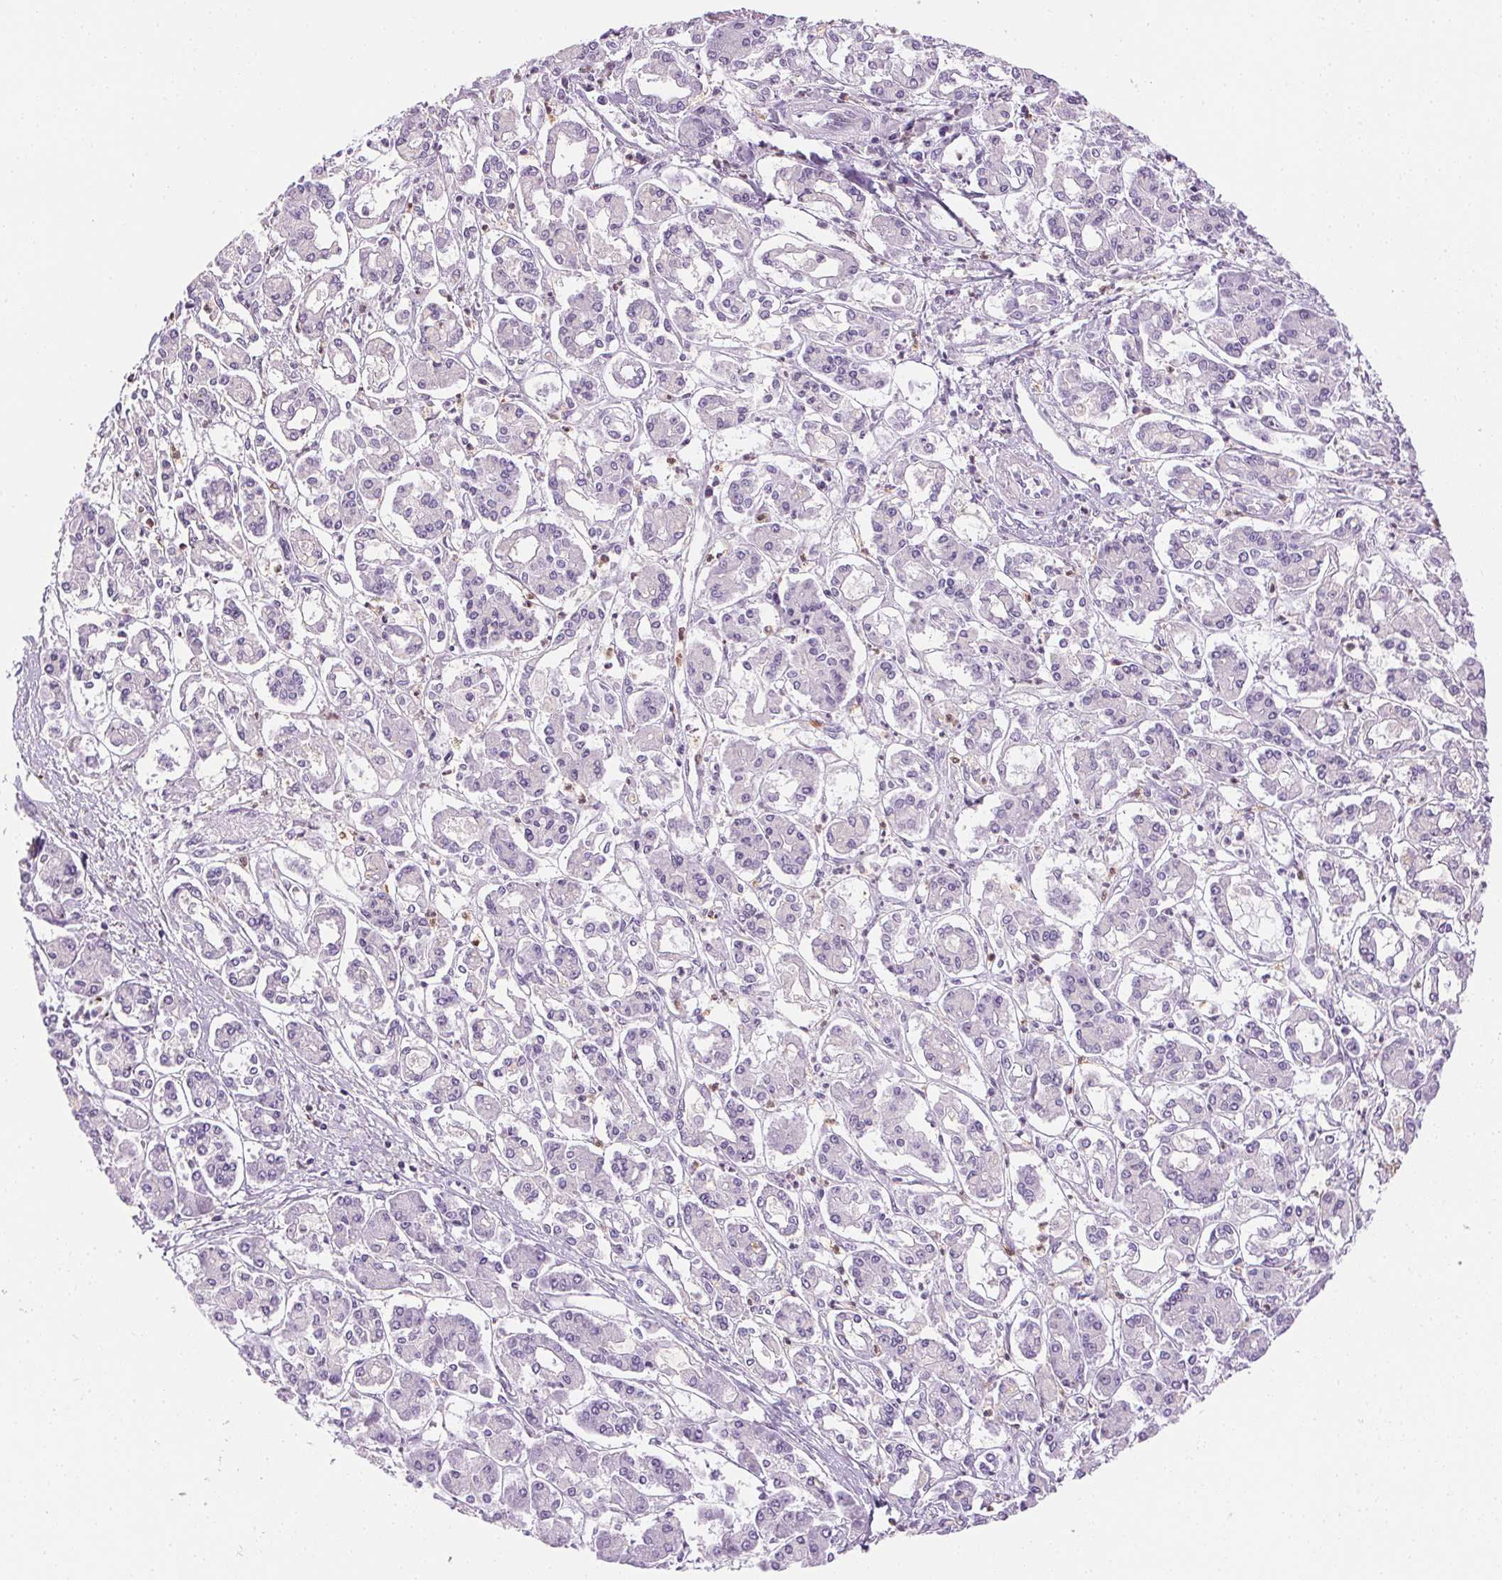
{"staining": {"intensity": "negative", "quantity": "none", "location": "none"}, "tissue": "pancreatic cancer", "cell_type": "Tumor cells", "image_type": "cancer", "snomed": [{"axis": "morphology", "description": "Adenocarcinoma, NOS"}, {"axis": "topography", "description": "Pancreas"}], "caption": "A high-resolution photomicrograph shows IHC staining of pancreatic adenocarcinoma, which displays no significant staining in tumor cells.", "gene": "TMEM45A", "patient": {"sex": "male", "age": 85}}